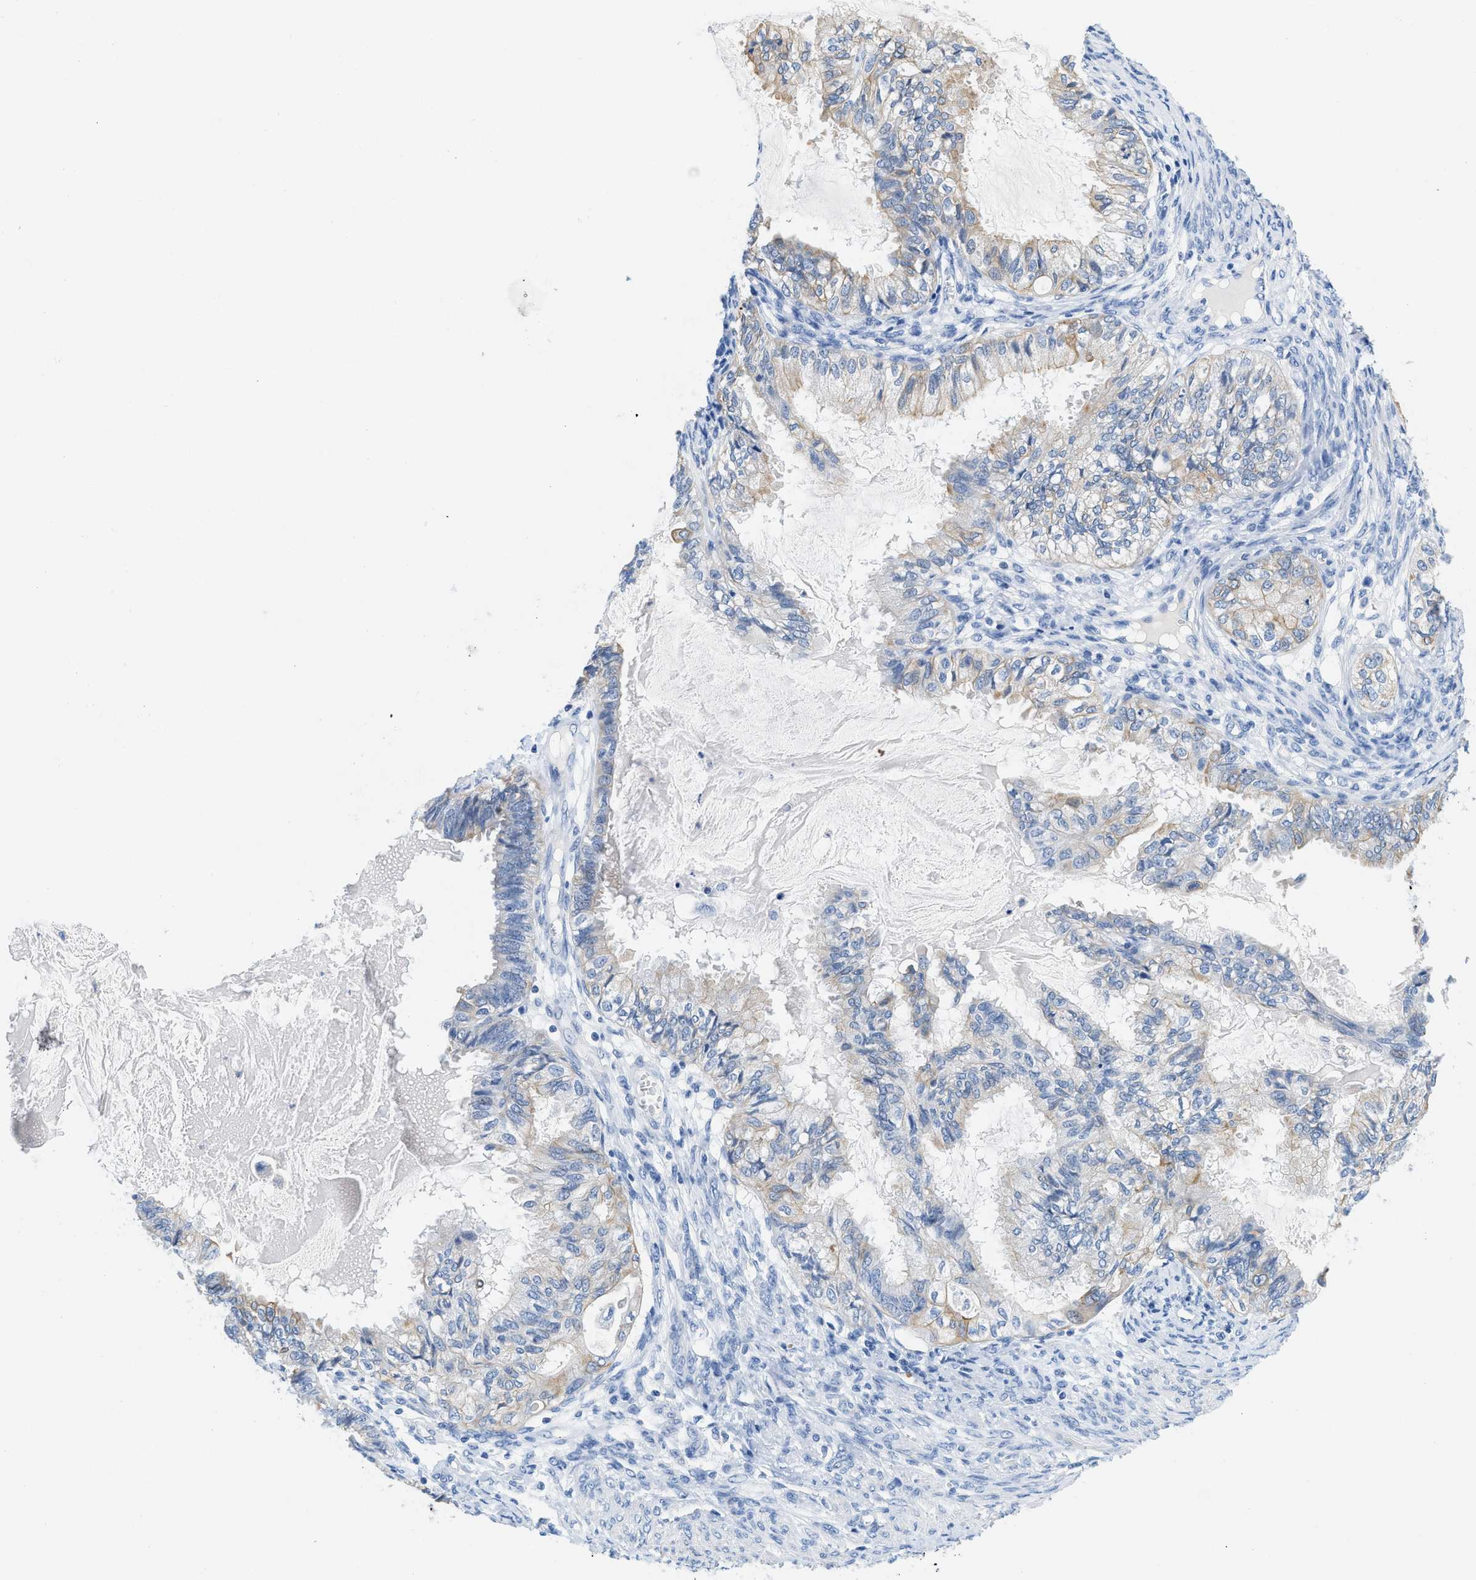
{"staining": {"intensity": "moderate", "quantity": "25%-75%", "location": "cytoplasmic/membranous"}, "tissue": "cervical cancer", "cell_type": "Tumor cells", "image_type": "cancer", "snomed": [{"axis": "morphology", "description": "Normal tissue, NOS"}, {"axis": "morphology", "description": "Adenocarcinoma, NOS"}, {"axis": "topography", "description": "Cervix"}, {"axis": "topography", "description": "Endometrium"}], "caption": "IHC of cervical adenocarcinoma demonstrates medium levels of moderate cytoplasmic/membranous expression in approximately 25%-75% of tumor cells.", "gene": "BPGM", "patient": {"sex": "female", "age": 86}}